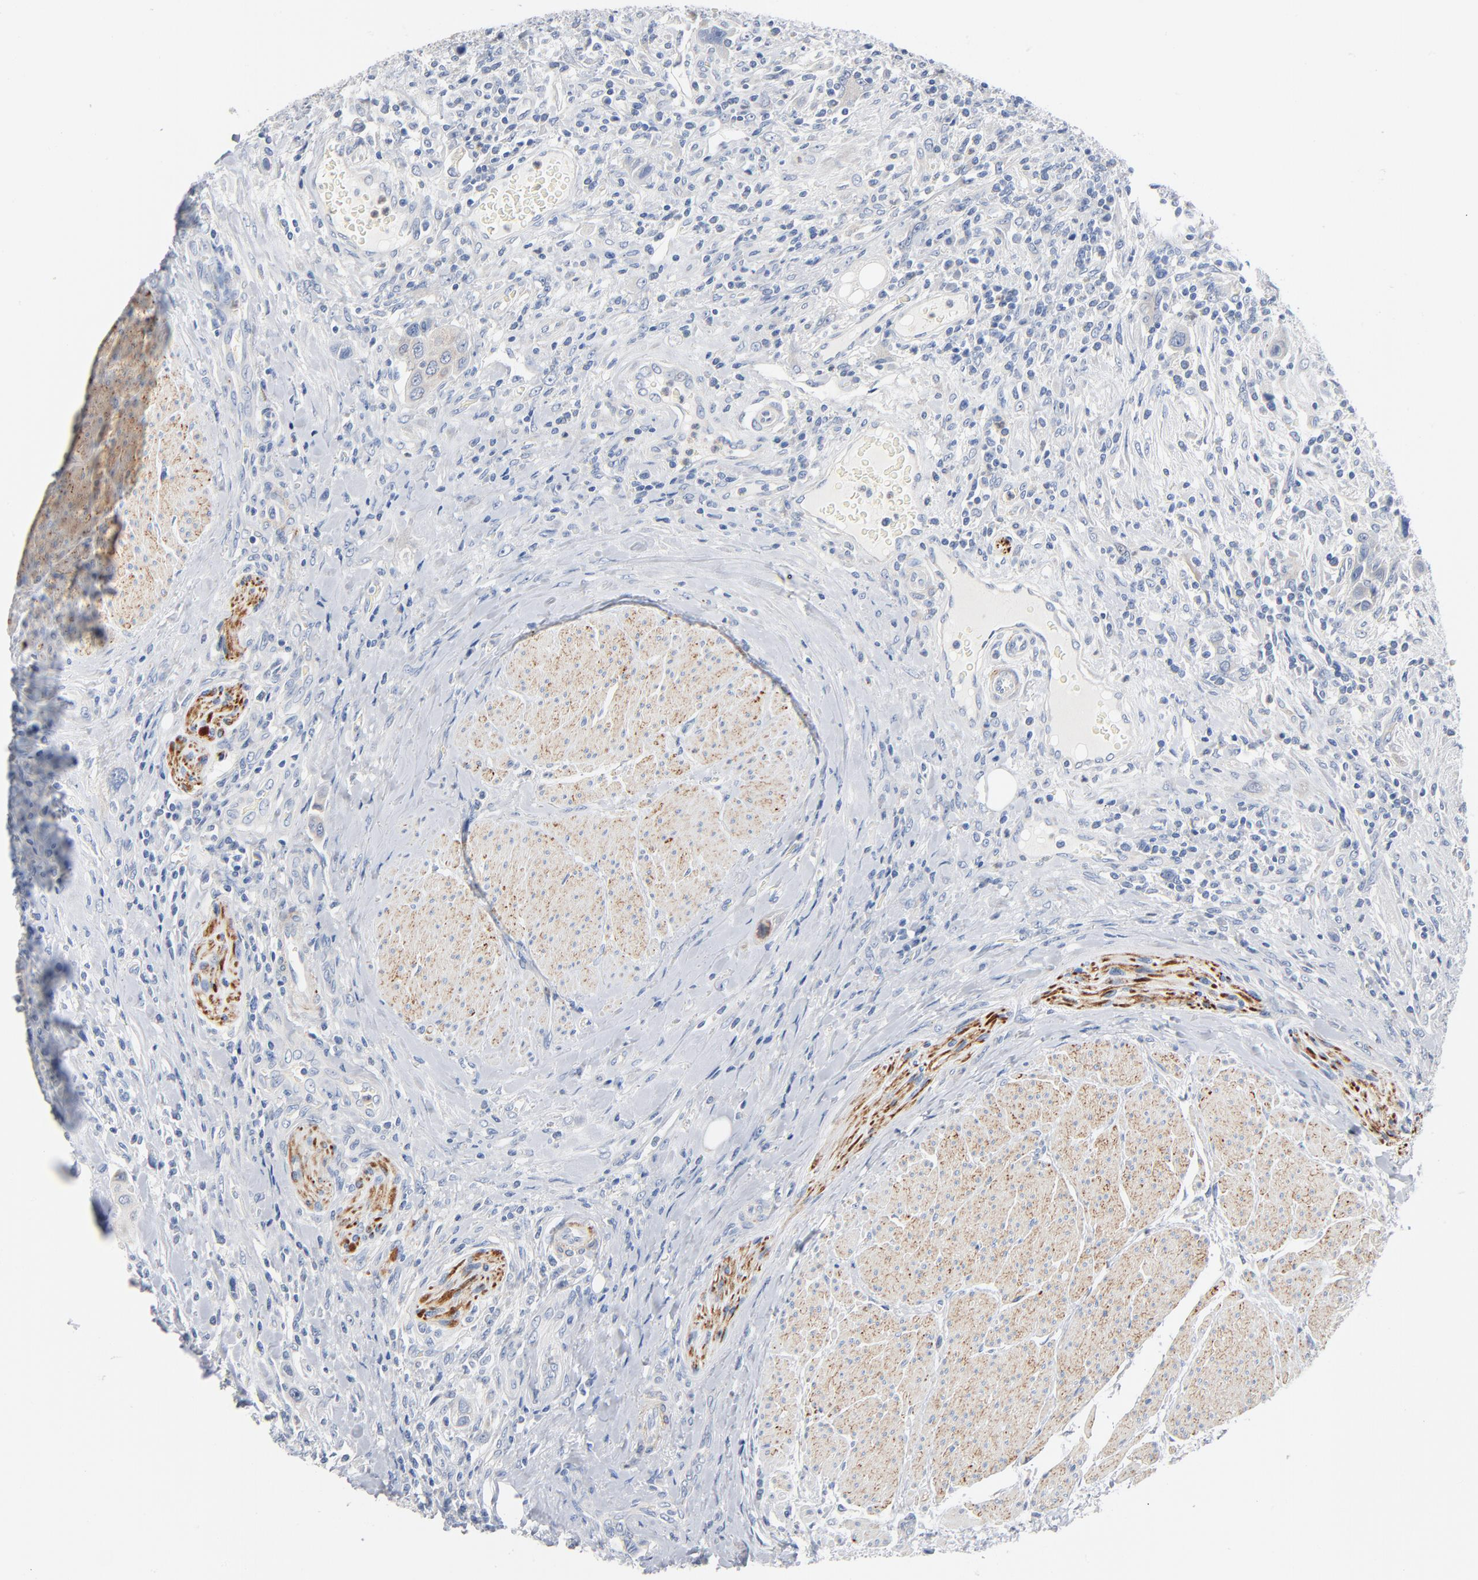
{"staining": {"intensity": "negative", "quantity": "none", "location": "none"}, "tissue": "urothelial cancer", "cell_type": "Tumor cells", "image_type": "cancer", "snomed": [{"axis": "morphology", "description": "Urothelial carcinoma, High grade"}, {"axis": "topography", "description": "Urinary bladder"}], "caption": "This image is of urothelial cancer stained with IHC to label a protein in brown with the nuclei are counter-stained blue. There is no staining in tumor cells.", "gene": "IFT43", "patient": {"sex": "male", "age": 50}}